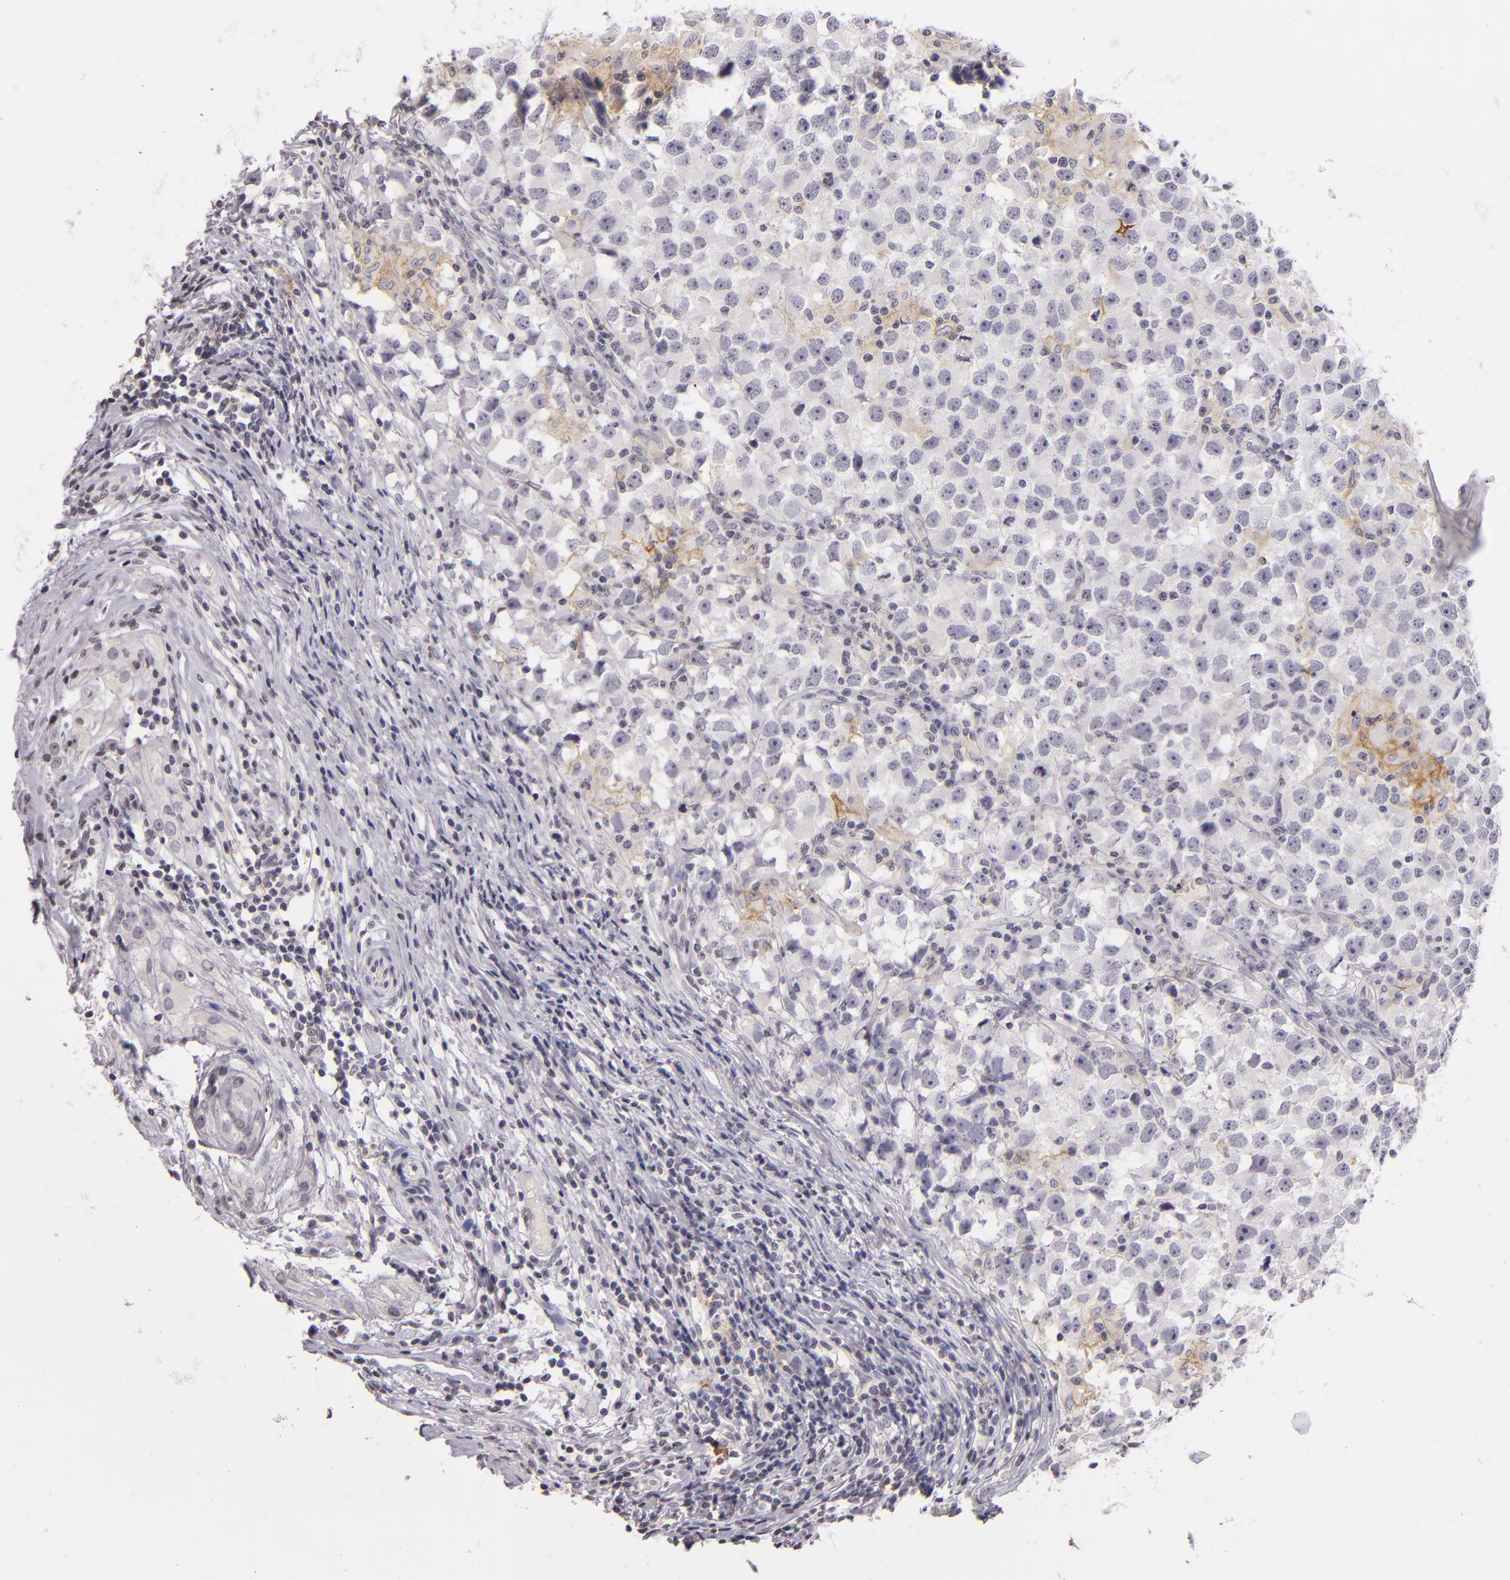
{"staining": {"intensity": "weak", "quantity": "<25%", "location": "cytoplasmic/membranous"}, "tissue": "testis cancer", "cell_type": "Tumor cells", "image_type": "cancer", "snomed": [{"axis": "morphology", "description": "Seminoma, NOS"}, {"axis": "topography", "description": "Testis"}], "caption": "A histopathology image of human testis seminoma is negative for staining in tumor cells. (DAB (3,3'-diaminobenzidine) immunohistochemistry, high magnification).", "gene": "CD40", "patient": {"sex": "male", "age": 33}}